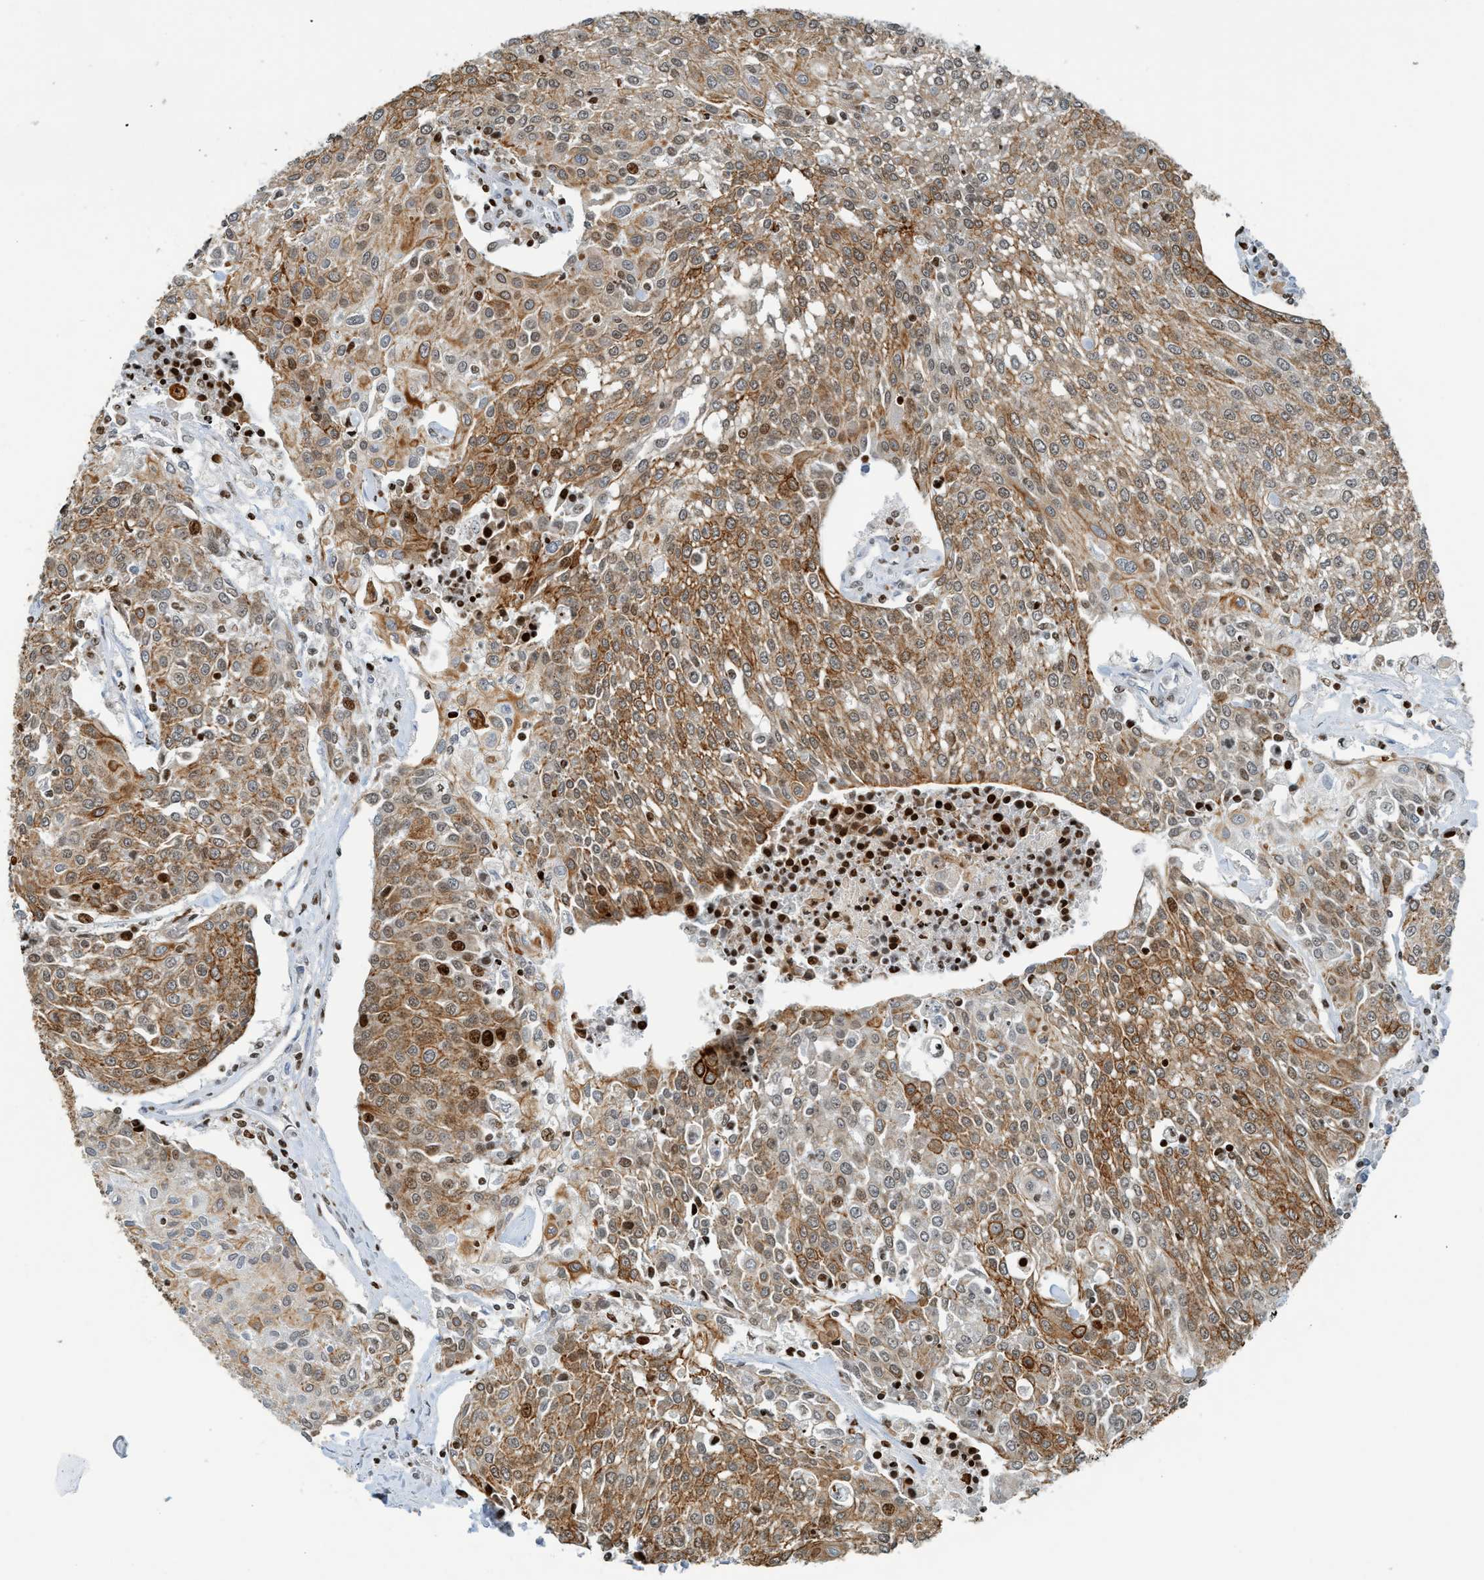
{"staining": {"intensity": "moderate", "quantity": ">75%", "location": "cytoplasmic/membranous,nuclear"}, "tissue": "urothelial cancer", "cell_type": "Tumor cells", "image_type": "cancer", "snomed": [{"axis": "morphology", "description": "Urothelial carcinoma, High grade"}, {"axis": "topography", "description": "Urinary bladder"}], "caption": "About >75% of tumor cells in urothelial carcinoma (high-grade) reveal moderate cytoplasmic/membranous and nuclear protein expression as visualized by brown immunohistochemical staining.", "gene": "SH3D19", "patient": {"sex": "female", "age": 85}}